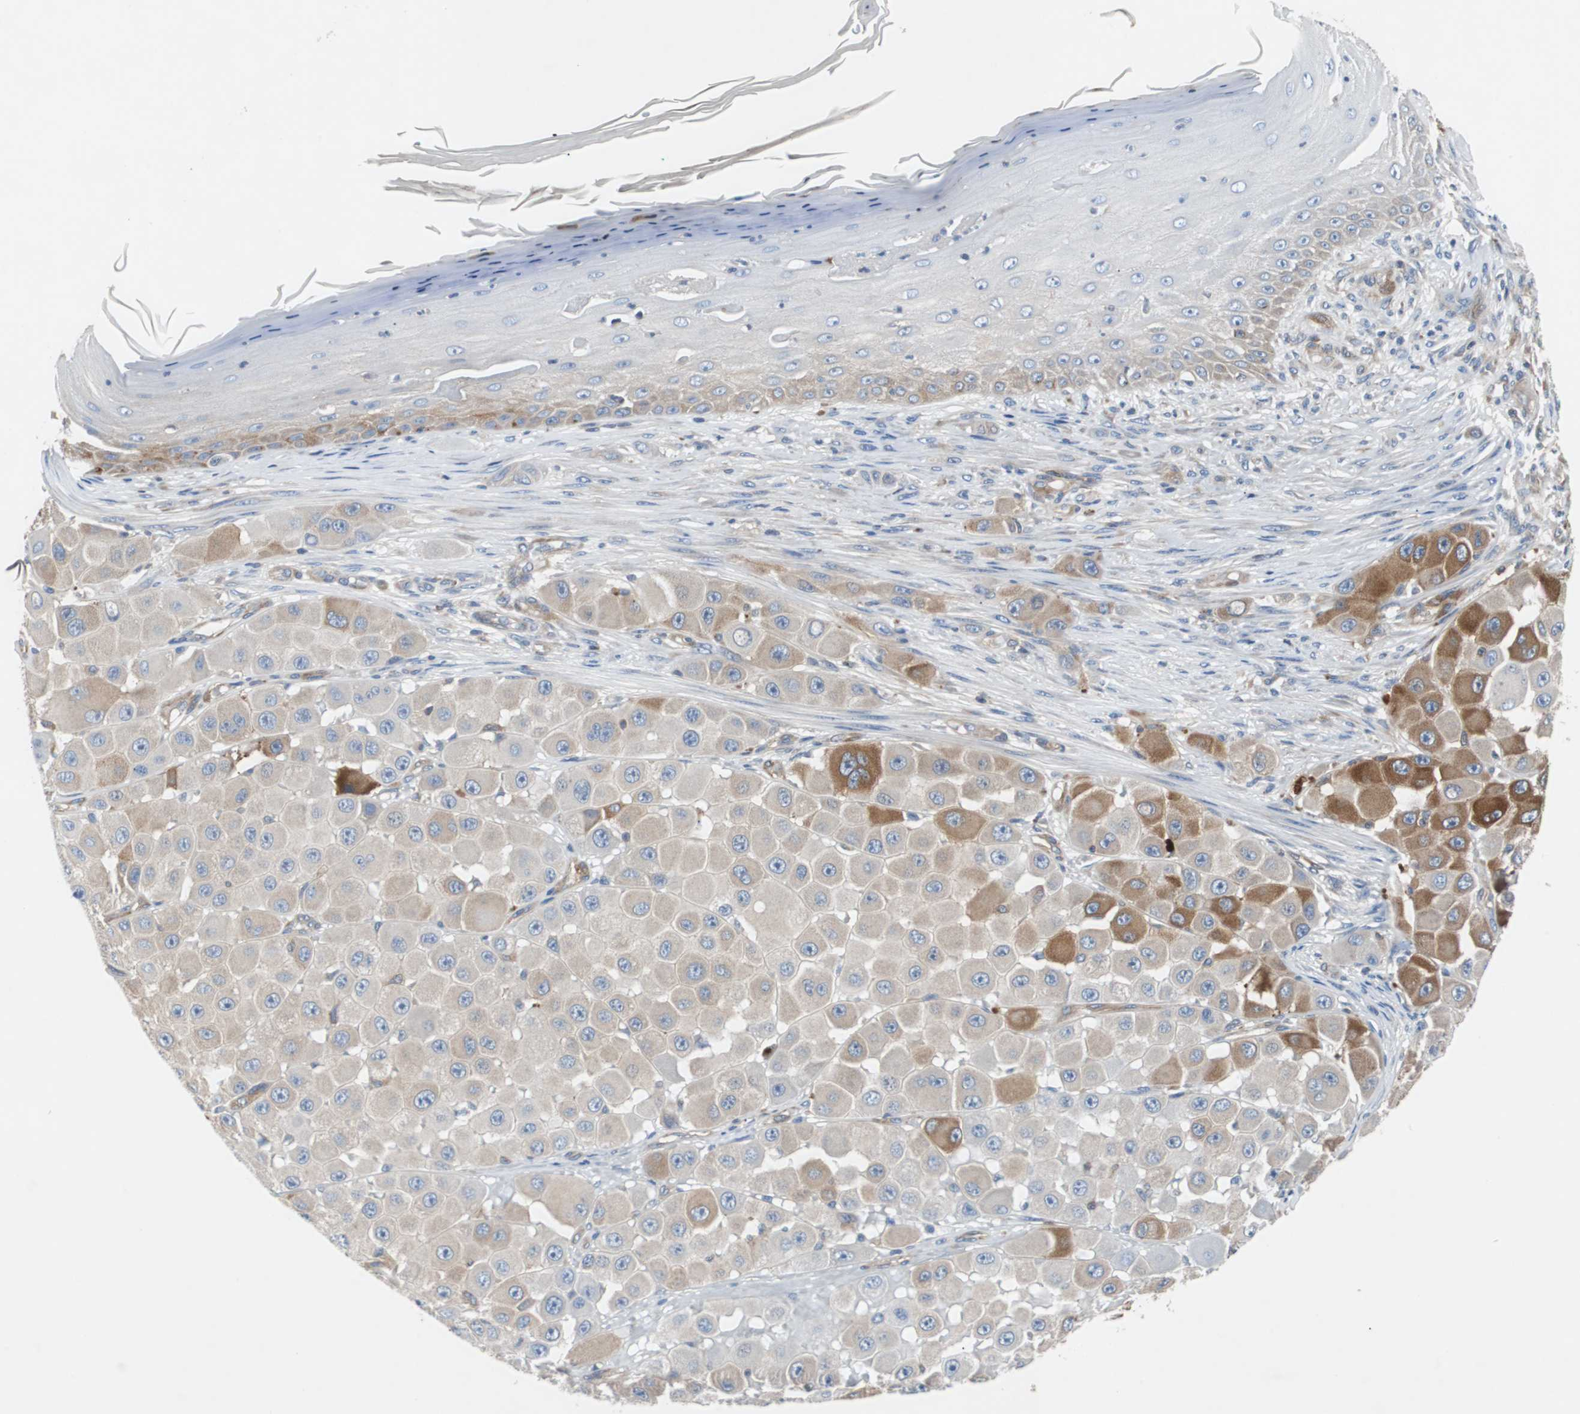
{"staining": {"intensity": "moderate", "quantity": "25%-75%", "location": "cytoplasmic/membranous"}, "tissue": "melanoma", "cell_type": "Tumor cells", "image_type": "cancer", "snomed": [{"axis": "morphology", "description": "Malignant melanoma, NOS"}, {"axis": "topography", "description": "Skin"}], "caption": "Human melanoma stained with a protein marker reveals moderate staining in tumor cells.", "gene": "GYS1", "patient": {"sex": "female", "age": 81}}